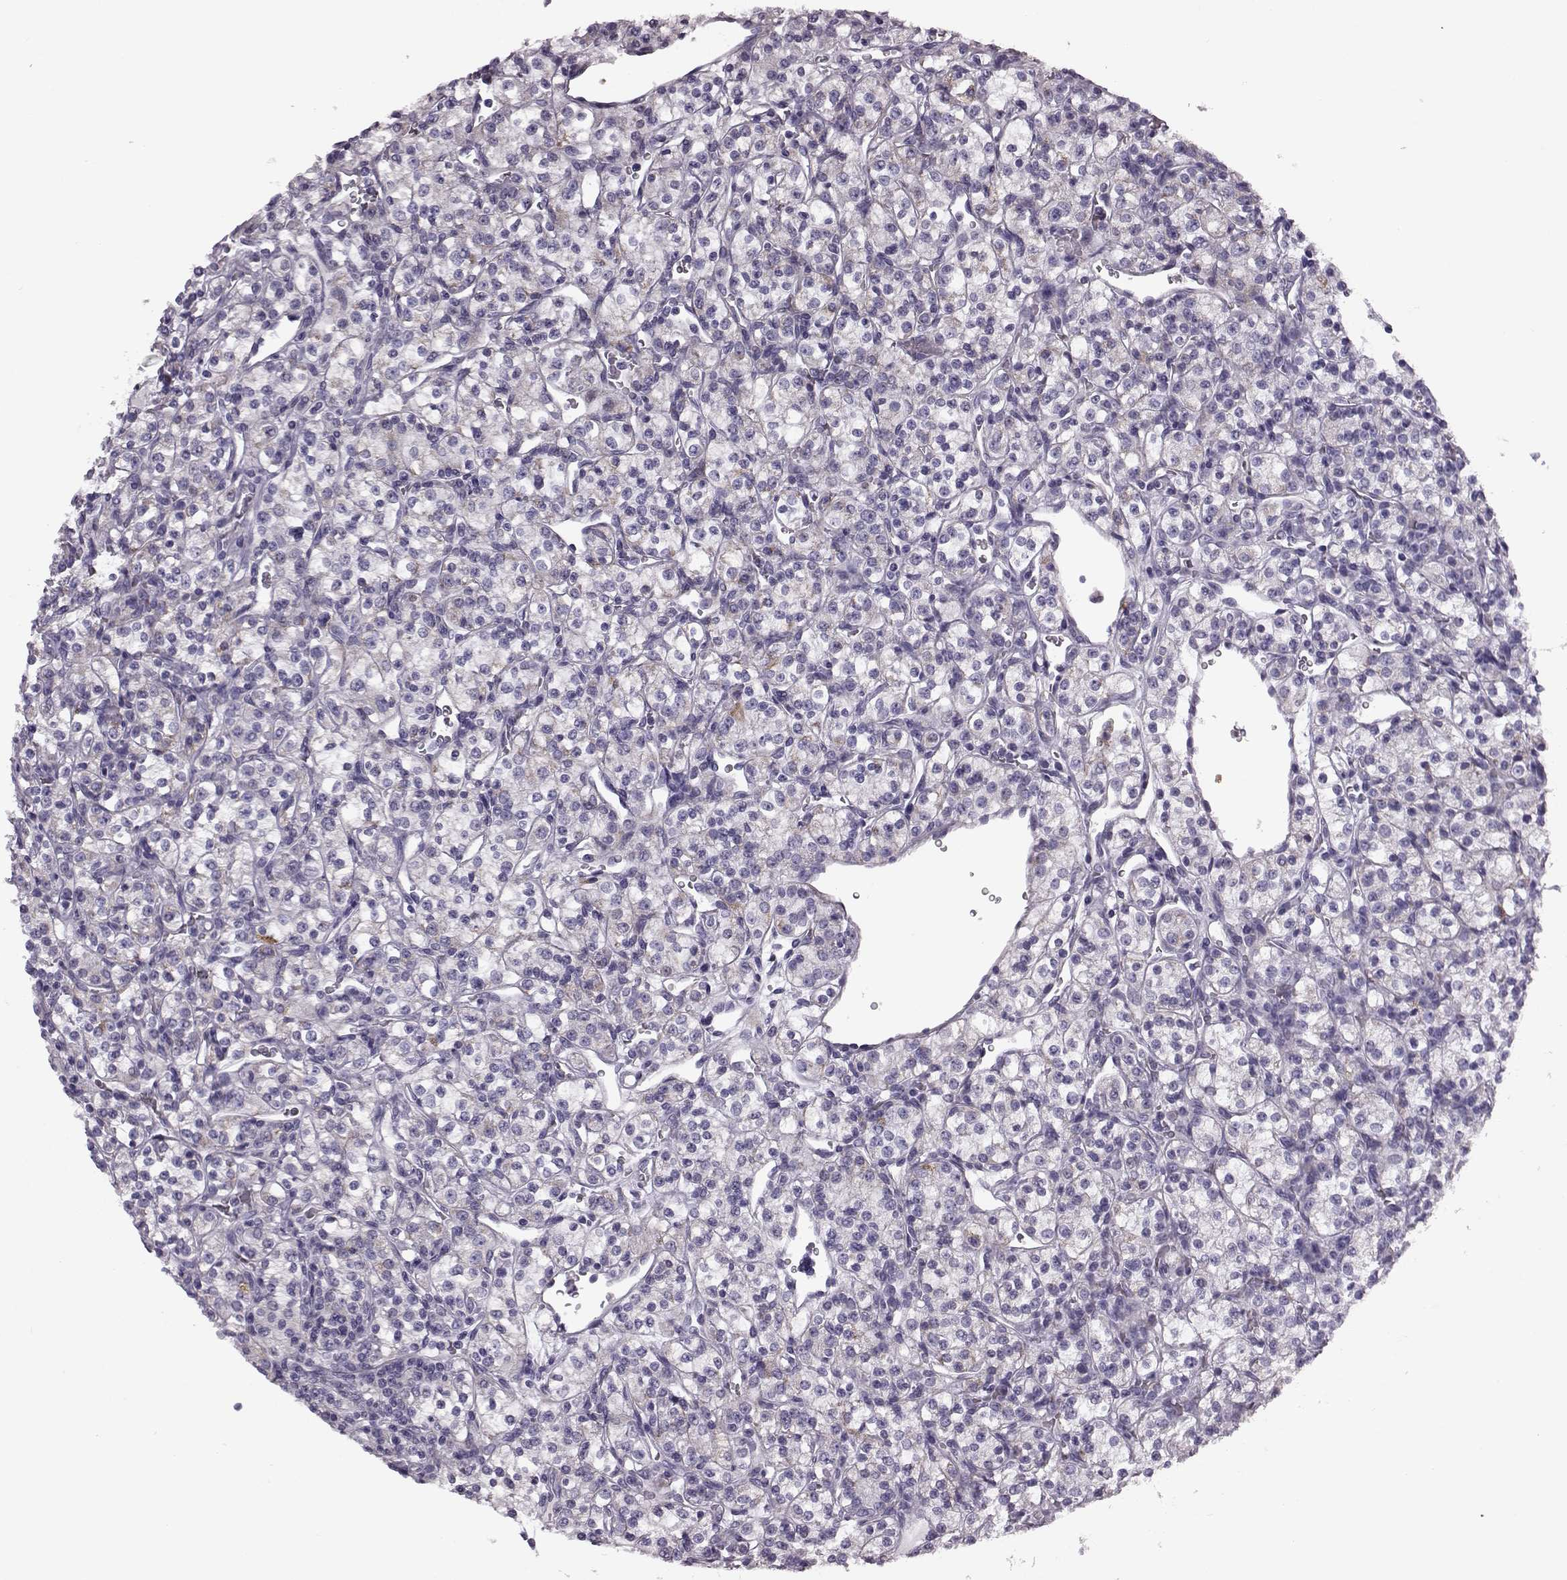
{"staining": {"intensity": "moderate", "quantity": "<25%", "location": "cytoplasmic/membranous"}, "tissue": "renal cancer", "cell_type": "Tumor cells", "image_type": "cancer", "snomed": [{"axis": "morphology", "description": "Adenocarcinoma, NOS"}, {"axis": "topography", "description": "Kidney"}], "caption": "IHC (DAB (3,3'-diaminobenzidine)) staining of human renal cancer exhibits moderate cytoplasmic/membranous protein positivity in approximately <25% of tumor cells. The staining is performed using DAB (3,3'-diaminobenzidine) brown chromogen to label protein expression. The nuclei are counter-stained blue using hematoxylin.", "gene": "RIMS2", "patient": {"sex": "male", "age": 77}}